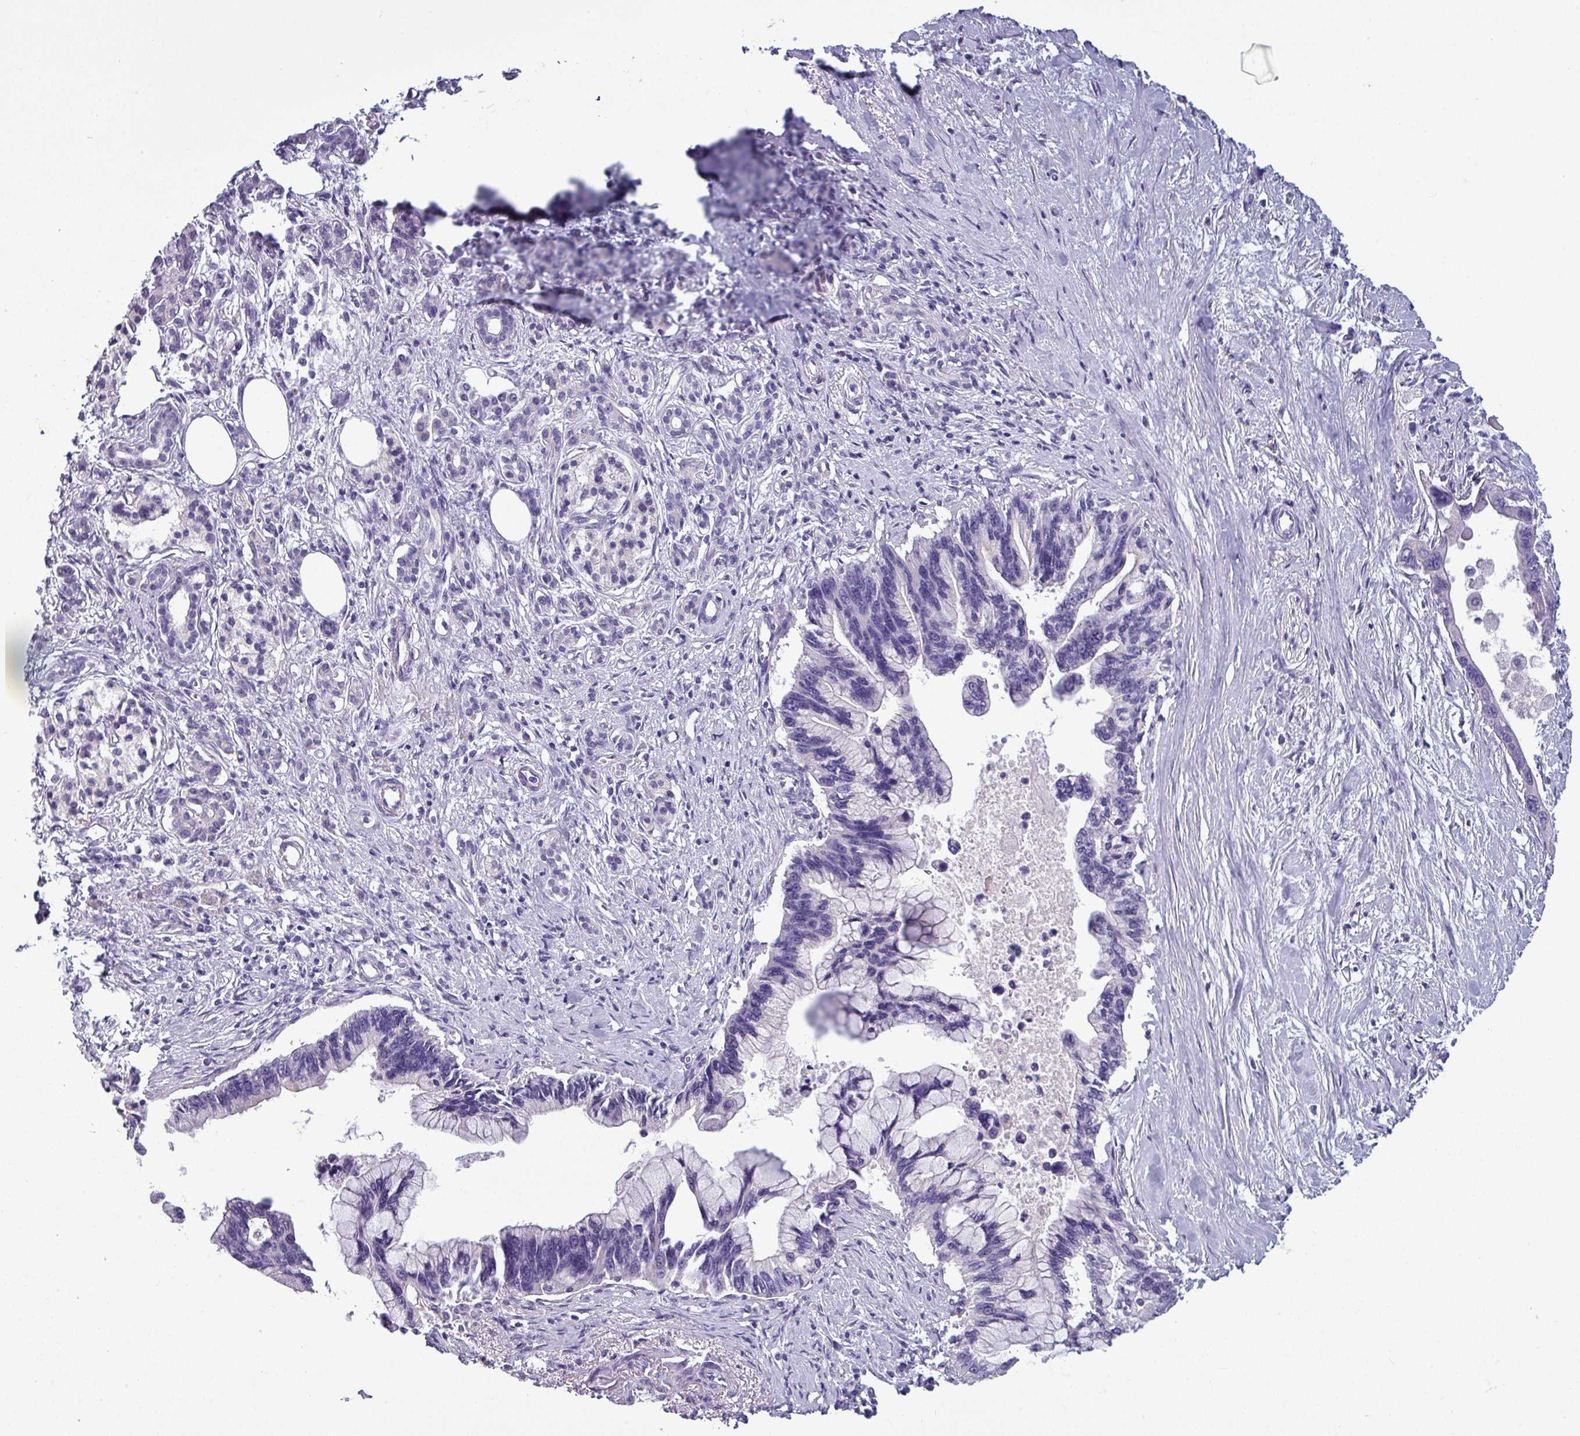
{"staining": {"intensity": "negative", "quantity": "none", "location": "none"}, "tissue": "pancreatic cancer", "cell_type": "Tumor cells", "image_type": "cancer", "snomed": [{"axis": "morphology", "description": "Adenocarcinoma, NOS"}, {"axis": "topography", "description": "Pancreas"}], "caption": "The photomicrograph demonstrates no significant expression in tumor cells of pancreatic cancer (adenocarcinoma). (DAB (3,3'-diaminobenzidine) IHC with hematoxylin counter stain).", "gene": "SLC26A9", "patient": {"sex": "female", "age": 83}}